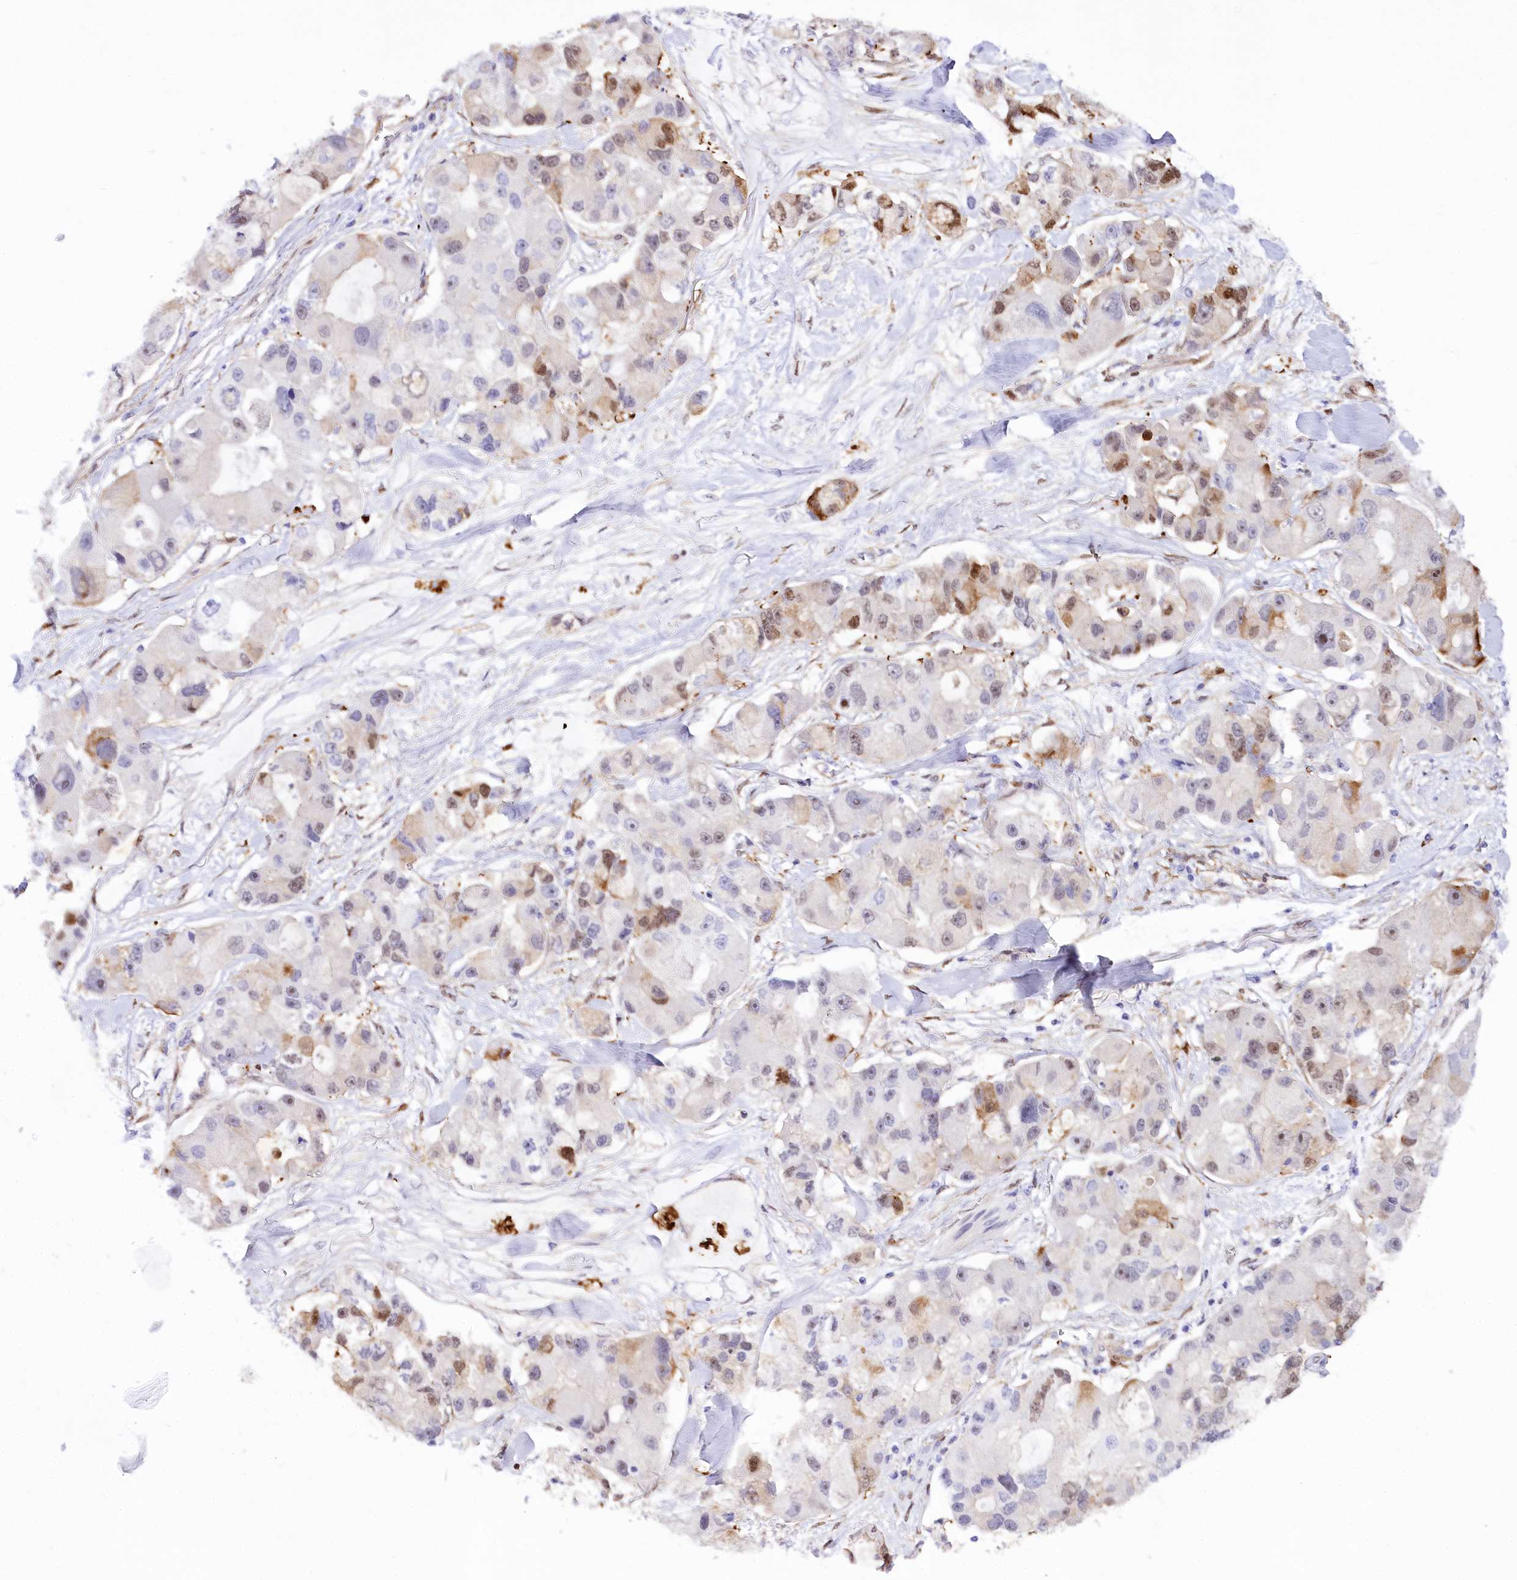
{"staining": {"intensity": "moderate", "quantity": "<25%", "location": "cytoplasmic/membranous,nuclear"}, "tissue": "lung cancer", "cell_type": "Tumor cells", "image_type": "cancer", "snomed": [{"axis": "morphology", "description": "Adenocarcinoma, NOS"}, {"axis": "topography", "description": "Lung"}], "caption": "Tumor cells exhibit low levels of moderate cytoplasmic/membranous and nuclear staining in approximately <25% of cells in human lung cancer. The staining is performed using DAB (3,3'-diaminobenzidine) brown chromogen to label protein expression. The nuclei are counter-stained blue using hematoxylin.", "gene": "PTMS", "patient": {"sex": "female", "age": 54}}